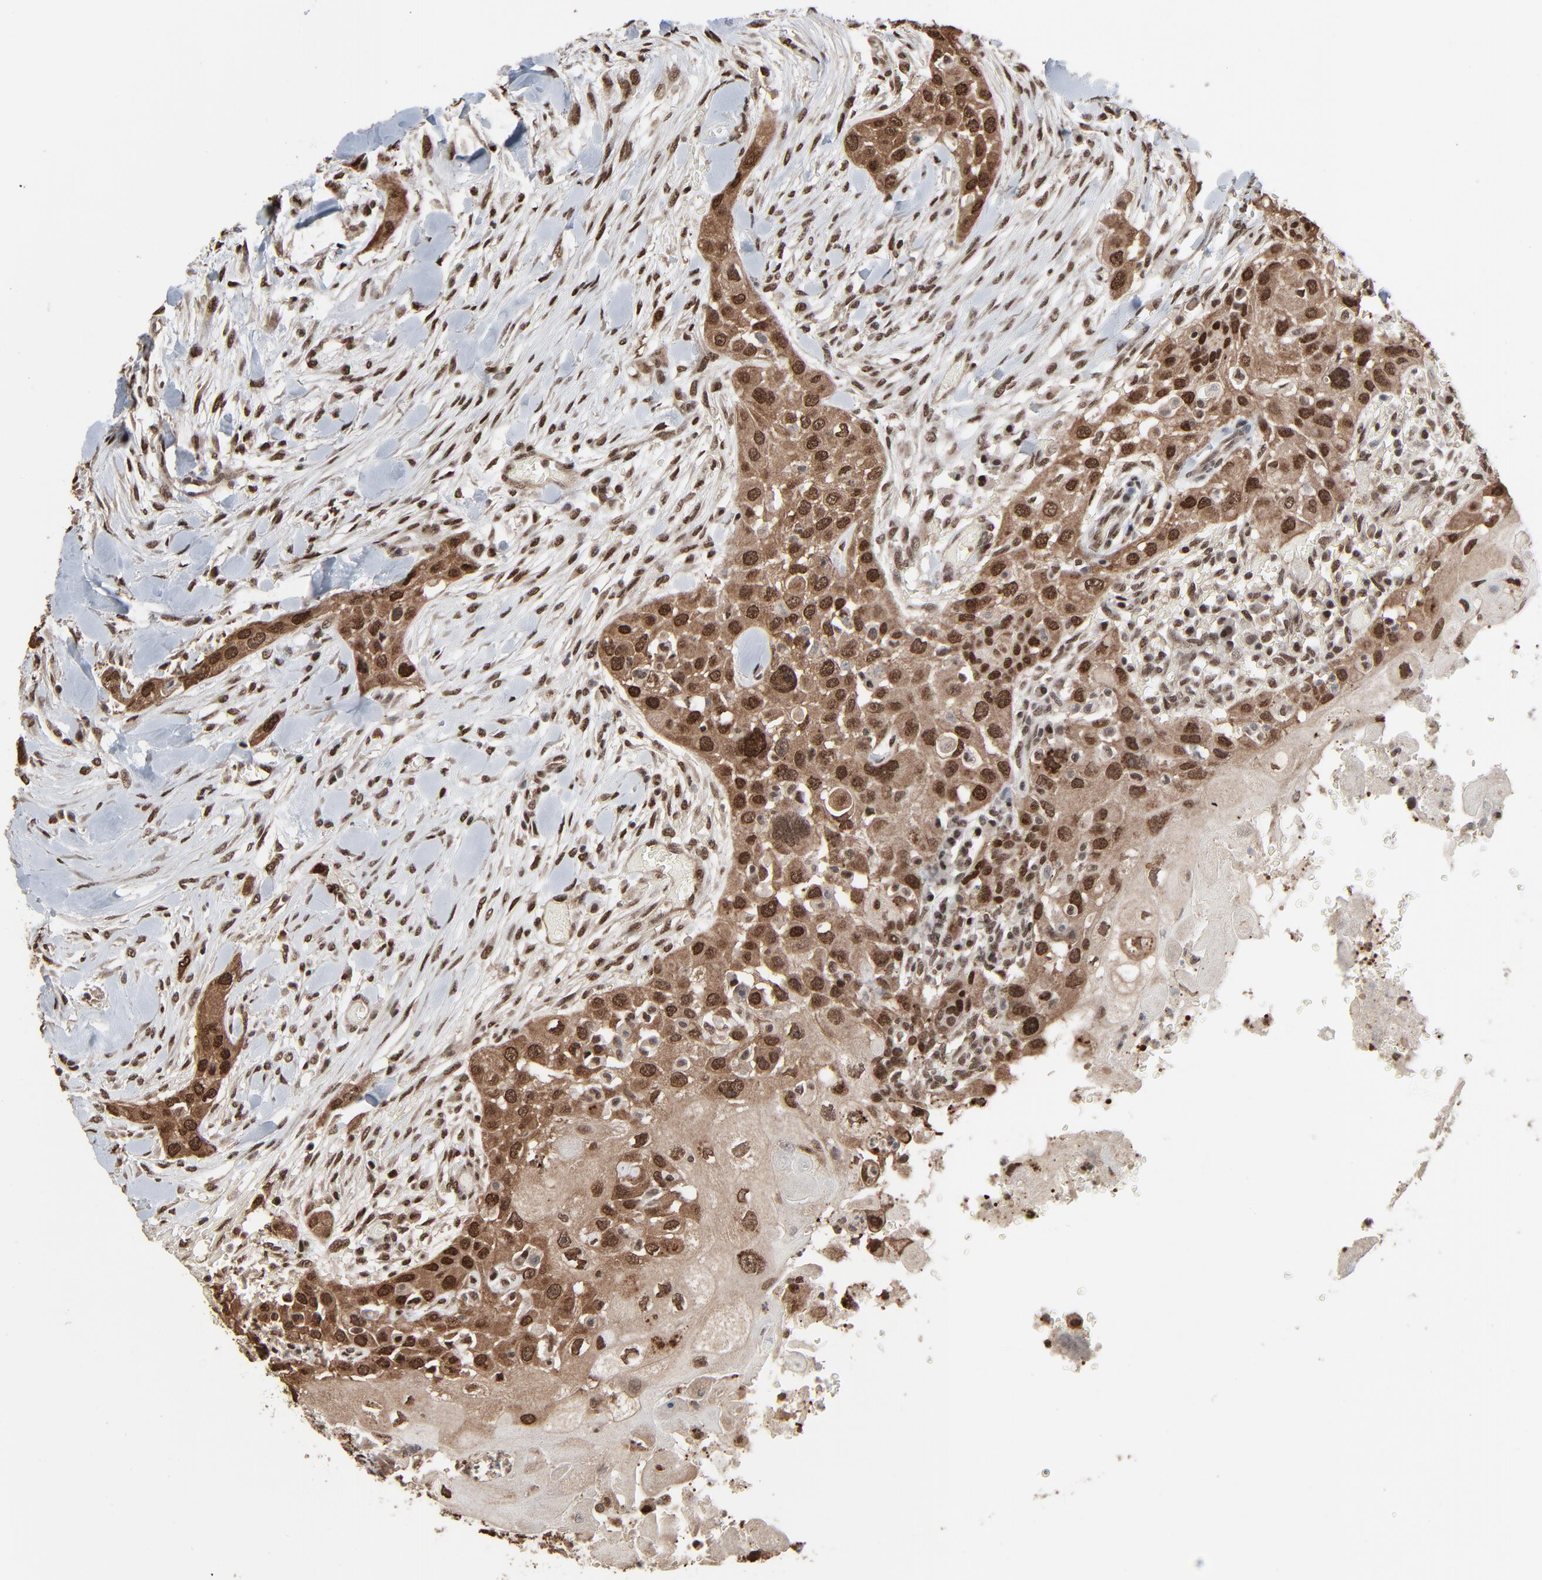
{"staining": {"intensity": "strong", "quantity": ">75%", "location": "cytoplasmic/membranous,nuclear"}, "tissue": "head and neck cancer", "cell_type": "Tumor cells", "image_type": "cancer", "snomed": [{"axis": "morphology", "description": "Neoplasm, malignant, NOS"}, {"axis": "topography", "description": "Salivary gland"}, {"axis": "topography", "description": "Head-Neck"}], "caption": "Head and neck cancer (neoplasm (malignant)) was stained to show a protein in brown. There is high levels of strong cytoplasmic/membranous and nuclear expression in about >75% of tumor cells.", "gene": "MEIS2", "patient": {"sex": "male", "age": 43}}